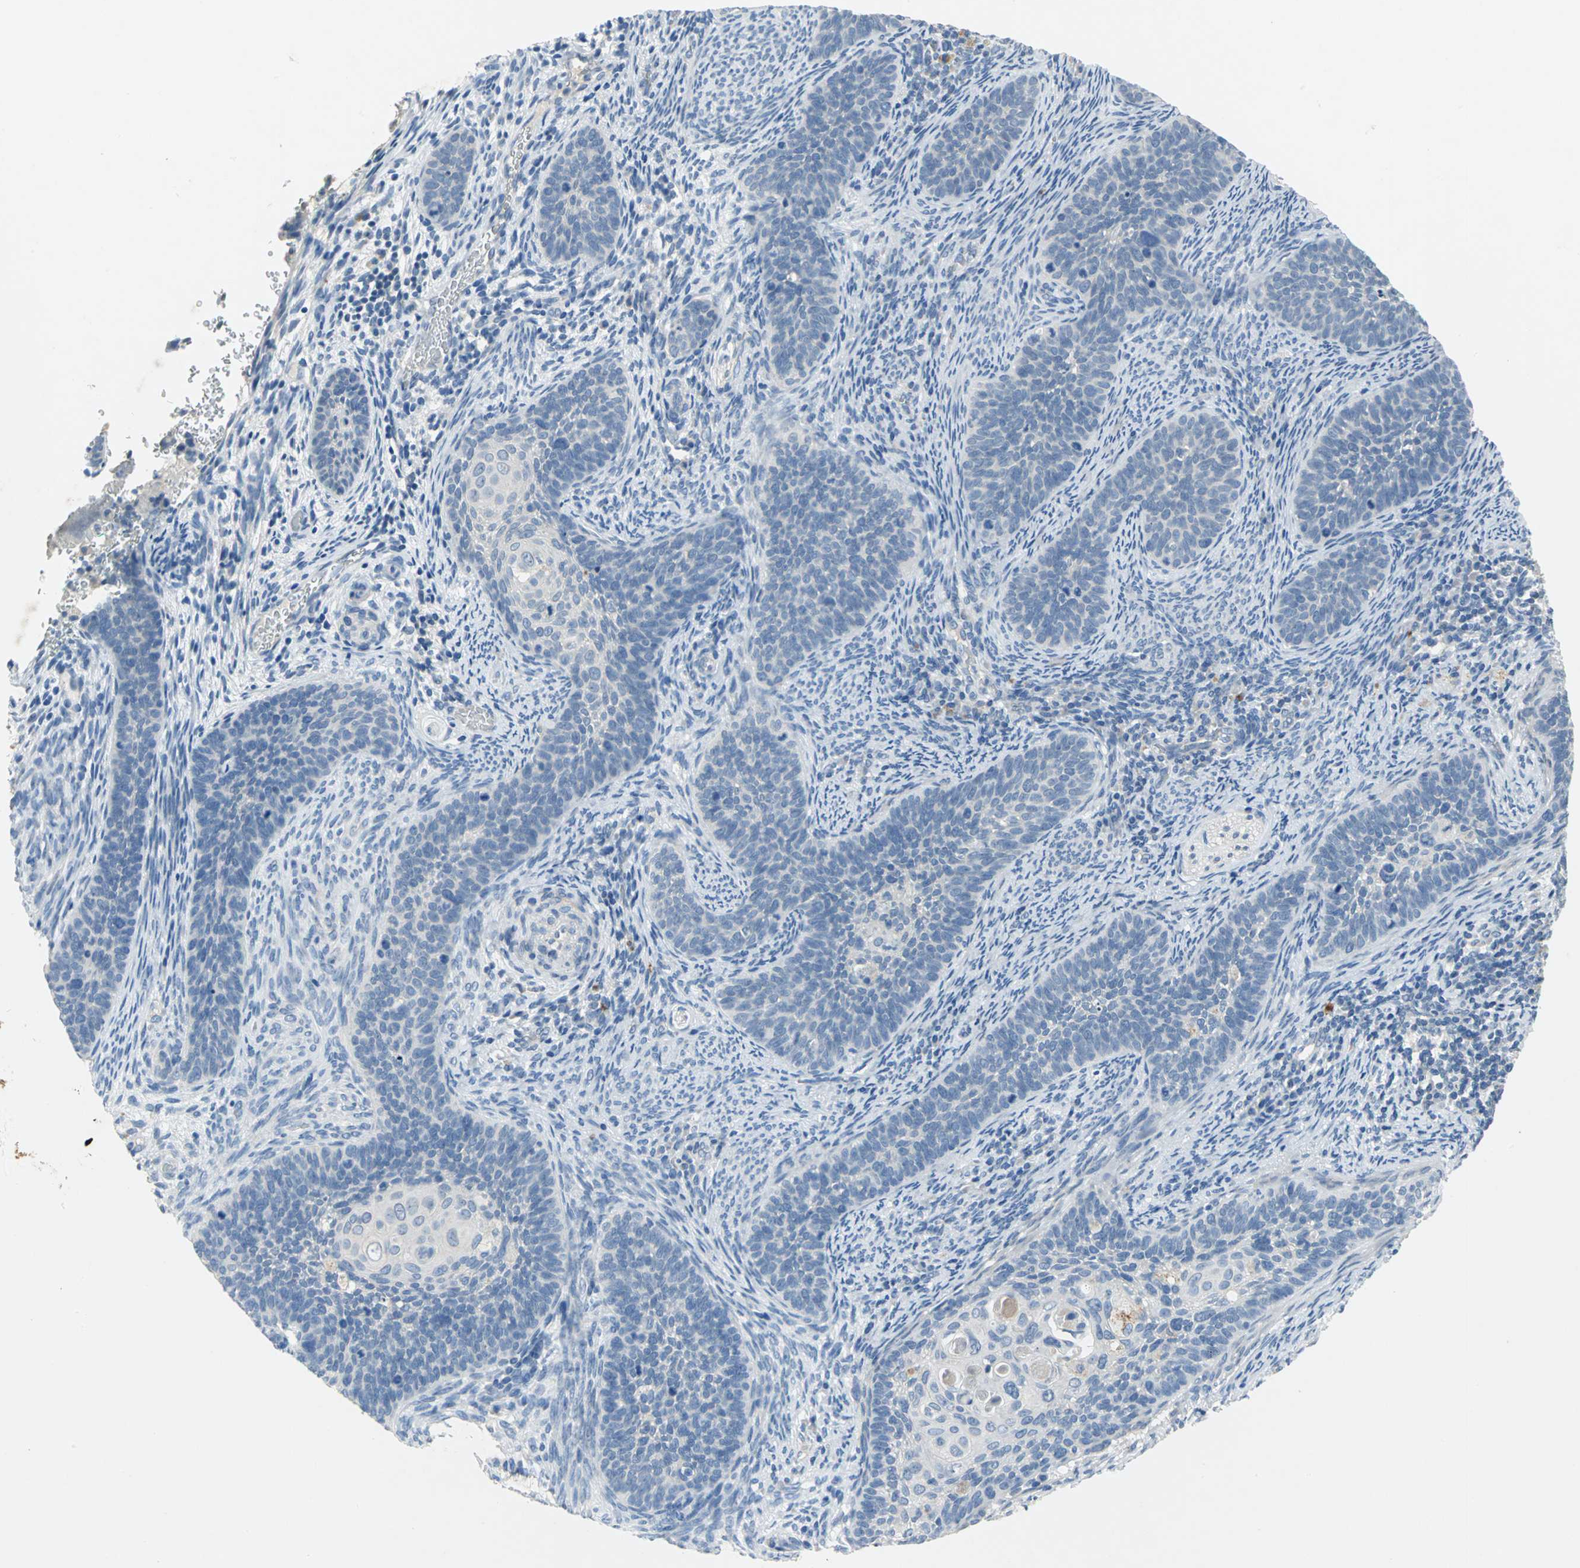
{"staining": {"intensity": "negative", "quantity": "none", "location": "none"}, "tissue": "cervical cancer", "cell_type": "Tumor cells", "image_type": "cancer", "snomed": [{"axis": "morphology", "description": "Squamous cell carcinoma, NOS"}, {"axis": "topography", "description": "Cervix"}], "caption": "Immunohistochemistry micrograph of human cervical squamous cell carcinoma stained for a protein (brown), which demonstrates no staining in tumor cells.", "gene": "PTGDS", "patient": {"sex": "female", "age": 33}}